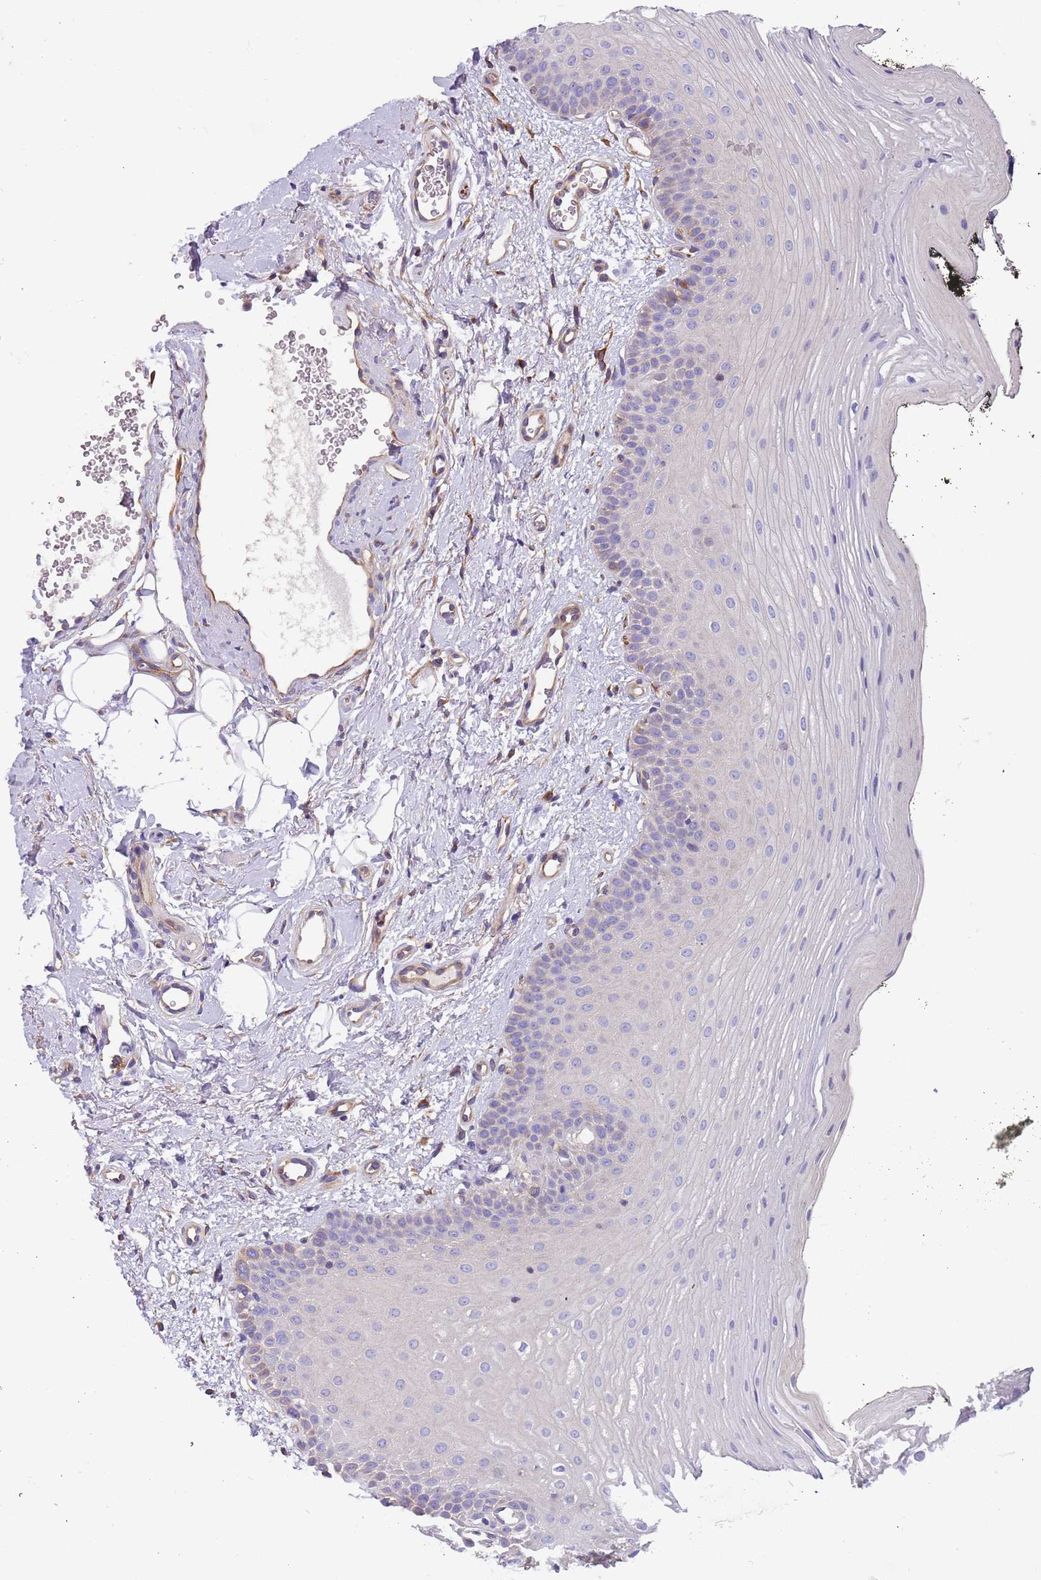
{"staining": {"intensity": "moderate", "quantity": "<25%", "location": "cytoplasmic/membranous"}, "tissue": "oral mucosa", "cell_type": "Squamous epithelial cells", "image_type": "normal", "snomed": [{"axis": "morphology", "description": "No evidence of malignacy"}, {"axis": "topography", "description": "Oral tissue"}, {"axis": "topography", "description": "Head-Neck"}], "caption": "Immunohistochemical staining of normal human oral mucosa exhibits <25% levels of moderate cytoplasmic/membranous protein positivity in about <25% of squamous epithelial cells.", "gene": "LAMB4", "patient": {"sex": "male", "age": 68}}